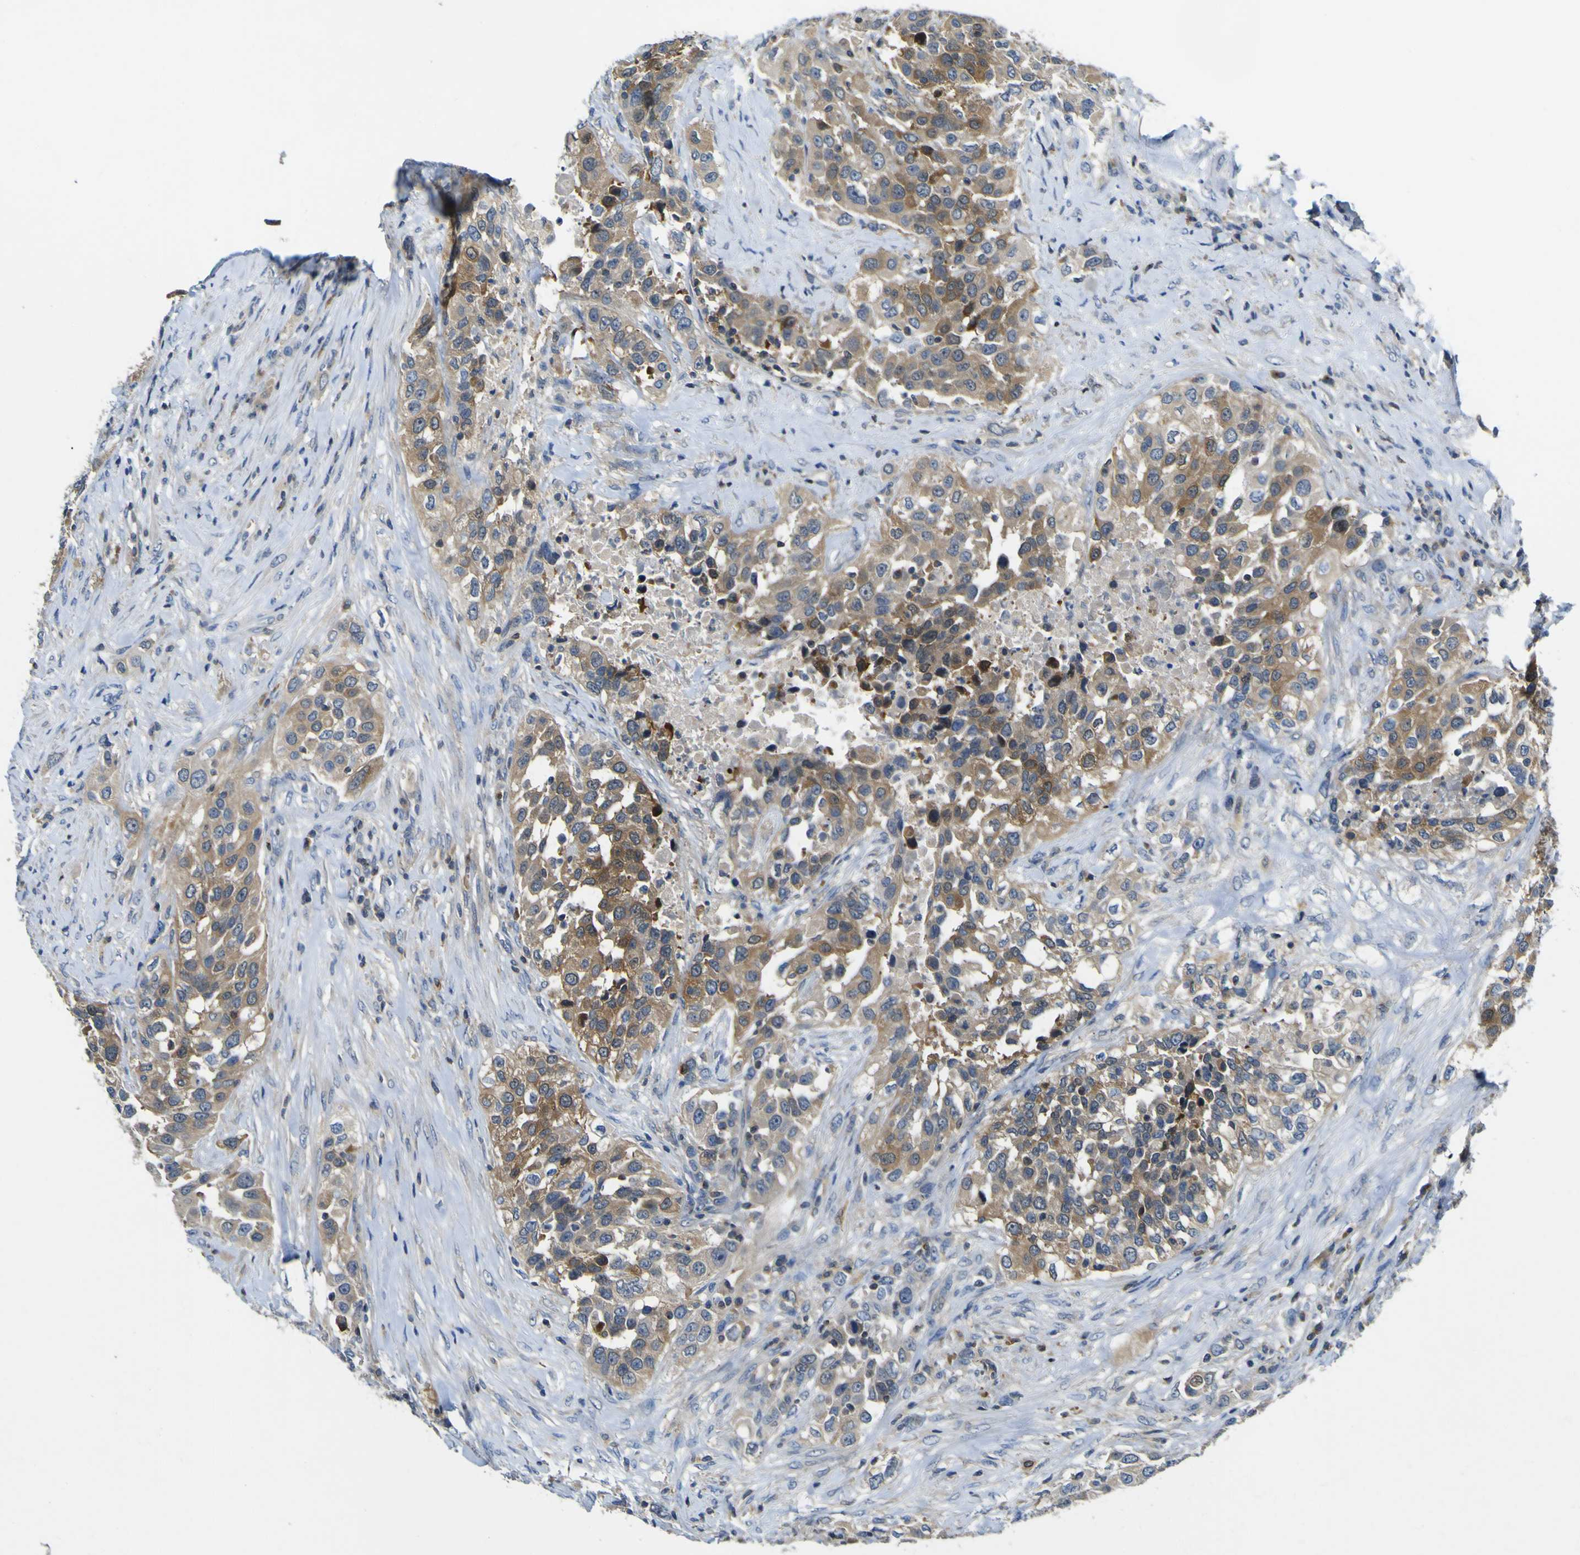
{"staining": {"intensity": "moderate", "quantity": ">75%", "location": "cytoplasmic/membranous"}, "tissue": "urothelial cancer", "cell_type": "Tumor cells", "image_type": "cancer", "snomed": [{"axis": "morphology", "description": "Urothelial carcinoma, High grade"}, {"axis": "topography", "description": "Urinary bladder"}], "caption": "DAB (3,3'-diaminobenzidine) immunohistochemical staining of urothelial cancer exhibits moderate cytoplasmic/membranous protein staining in about >75% of tumor cells. The staining is performed using DAB brown chromogen to label protein expression. The nuclei are counter-stained blue using hematoxylin.", "gene": "EML2", "patient": {"sex": "female", "age": 80}}